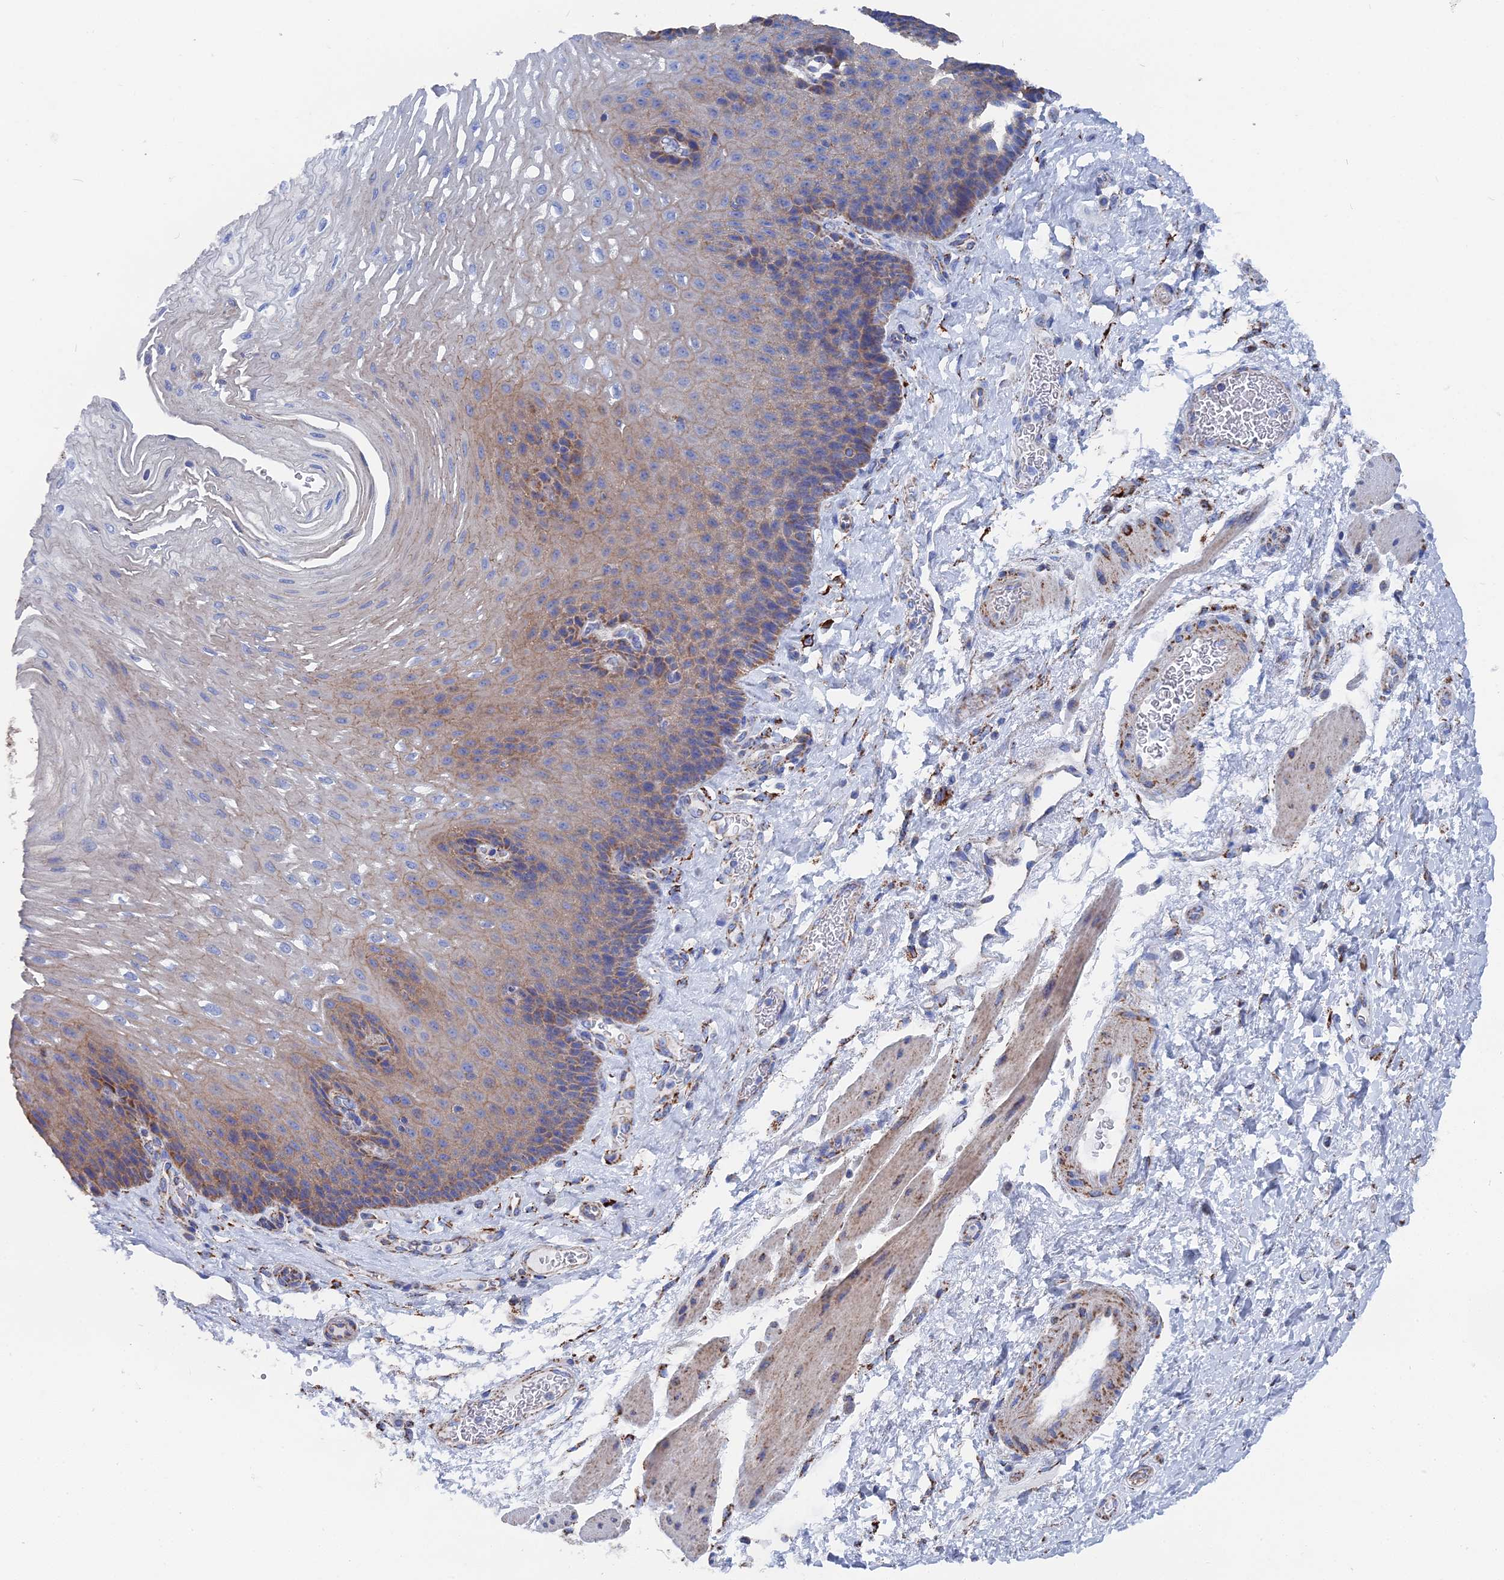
{"staining": {"intensity": "weak", "quantity": ">75%", "location": "cytoplasmic/membranous"}, "tissue": "esophagus", "cell_type": "Squamous epithelial cells", "image_type": "normal", "snomed": [{"axis": "morphology", "description": "Normal tissue, NOS"}, {"axis": "topography", "description": "Esophagus"}], "caption": "Esophagus stained with a brown dye exhibits weak cytoplasmic/membranous positive positivity in approximately >75% of squamous epithelial cells.", "gene": "IFT80", "patient": {"sex": "female", "age": 72}}